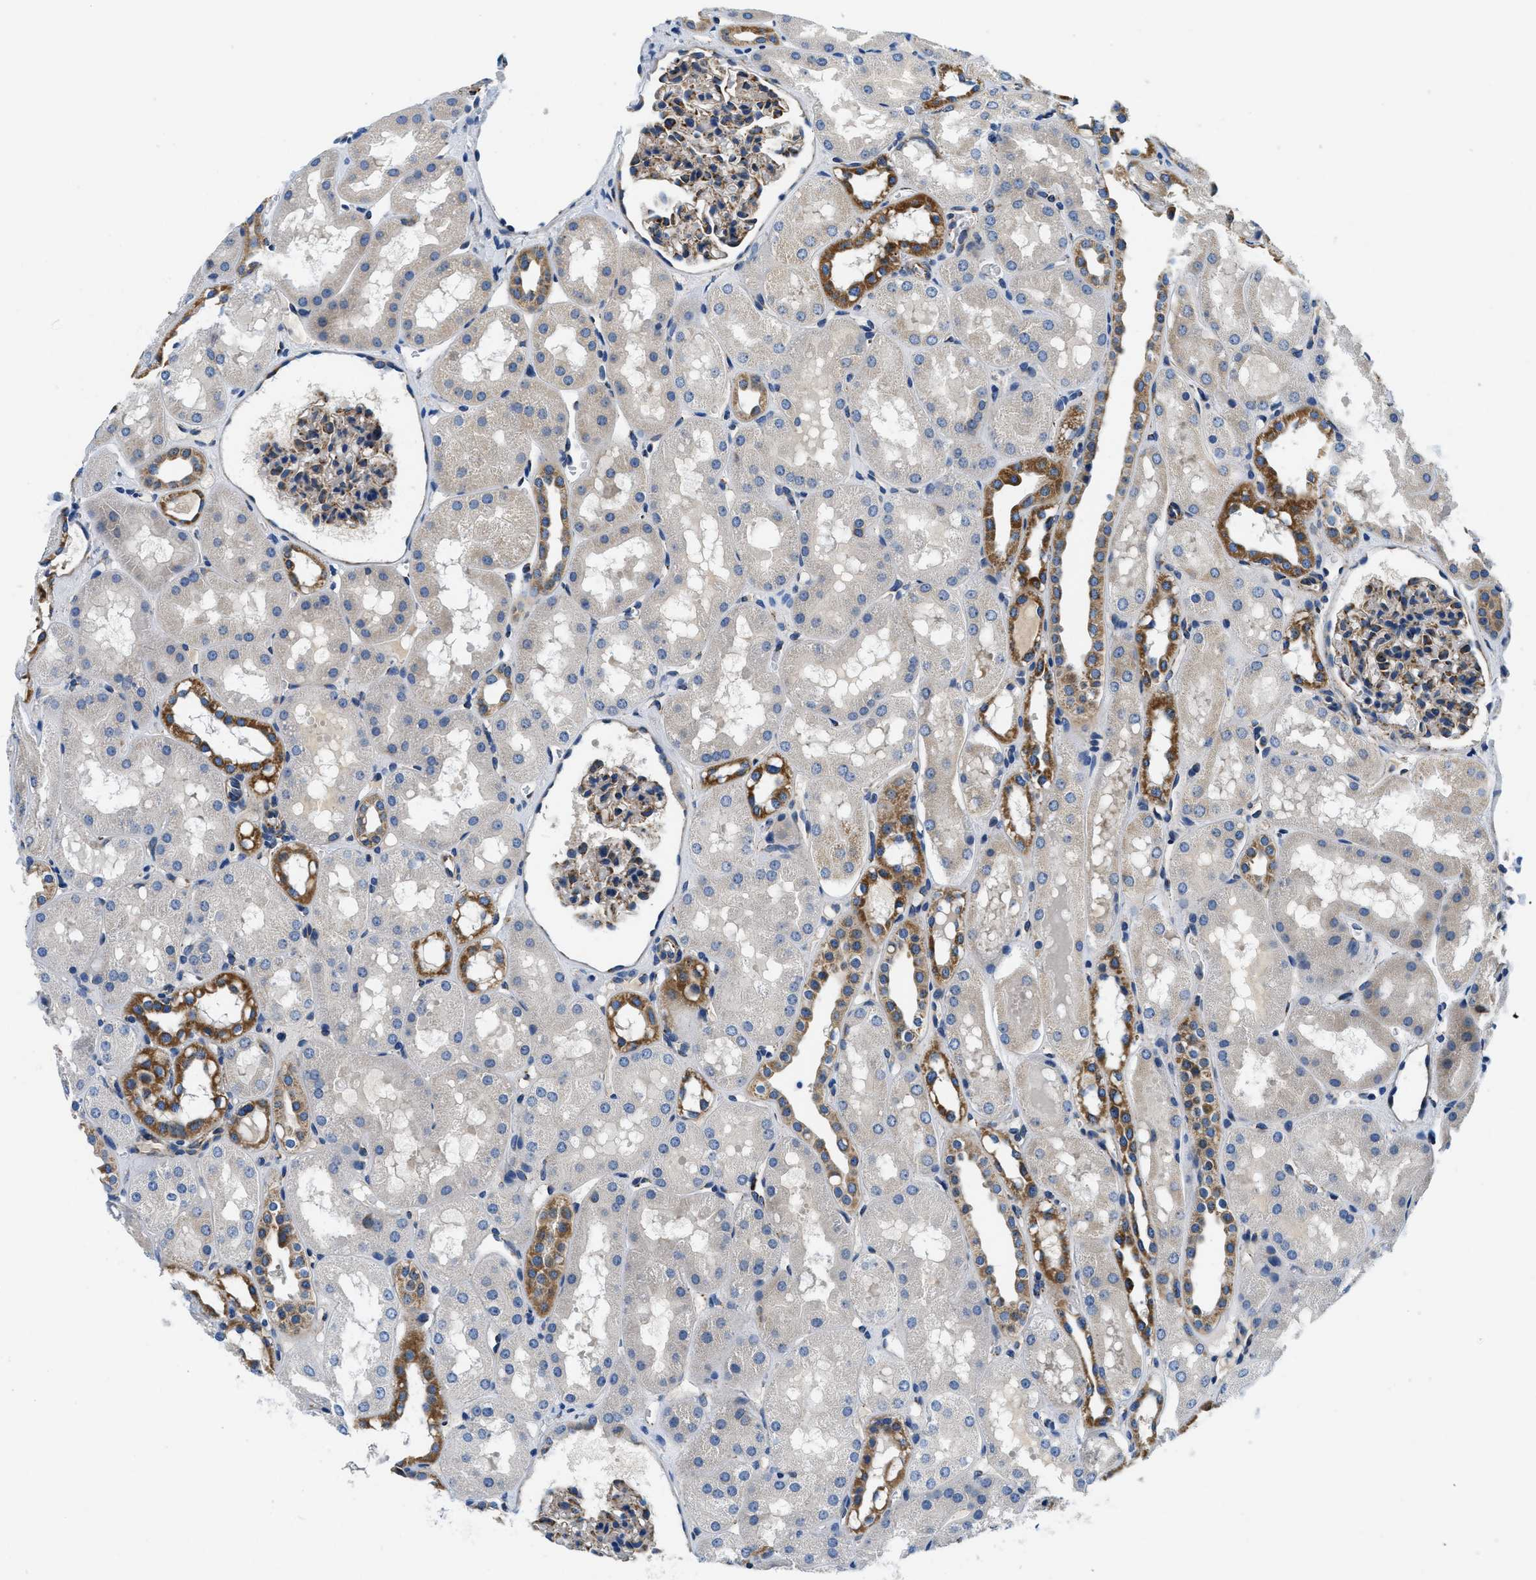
{"staining": {"intensity": "moderate", "quantity": "25%-75%", "location": "cytoplasmic/membranous"}, "tissue": "kidney", "cell_type": "Cells in glomeruli", "image_type": "normal", "snomed": [{"axis": "morphology", "description": "Normal tissue, NOS"}, {"axis": "topography", "description": "Kidney"}, {"axis": "topography", "description": "Urinary bladder"}], "caption": "Protein staining by IHC demonstrates moderate cytoplasmic/membranous expression in approximately 25%-75% of cells in glomeruli in normal kidney. Immunohistochemistry (ihc) stains the protein in brown and the nuclei are stained blue.", "gene": "SAMD4B", "patient": {"sex": "male", "age": 16}}